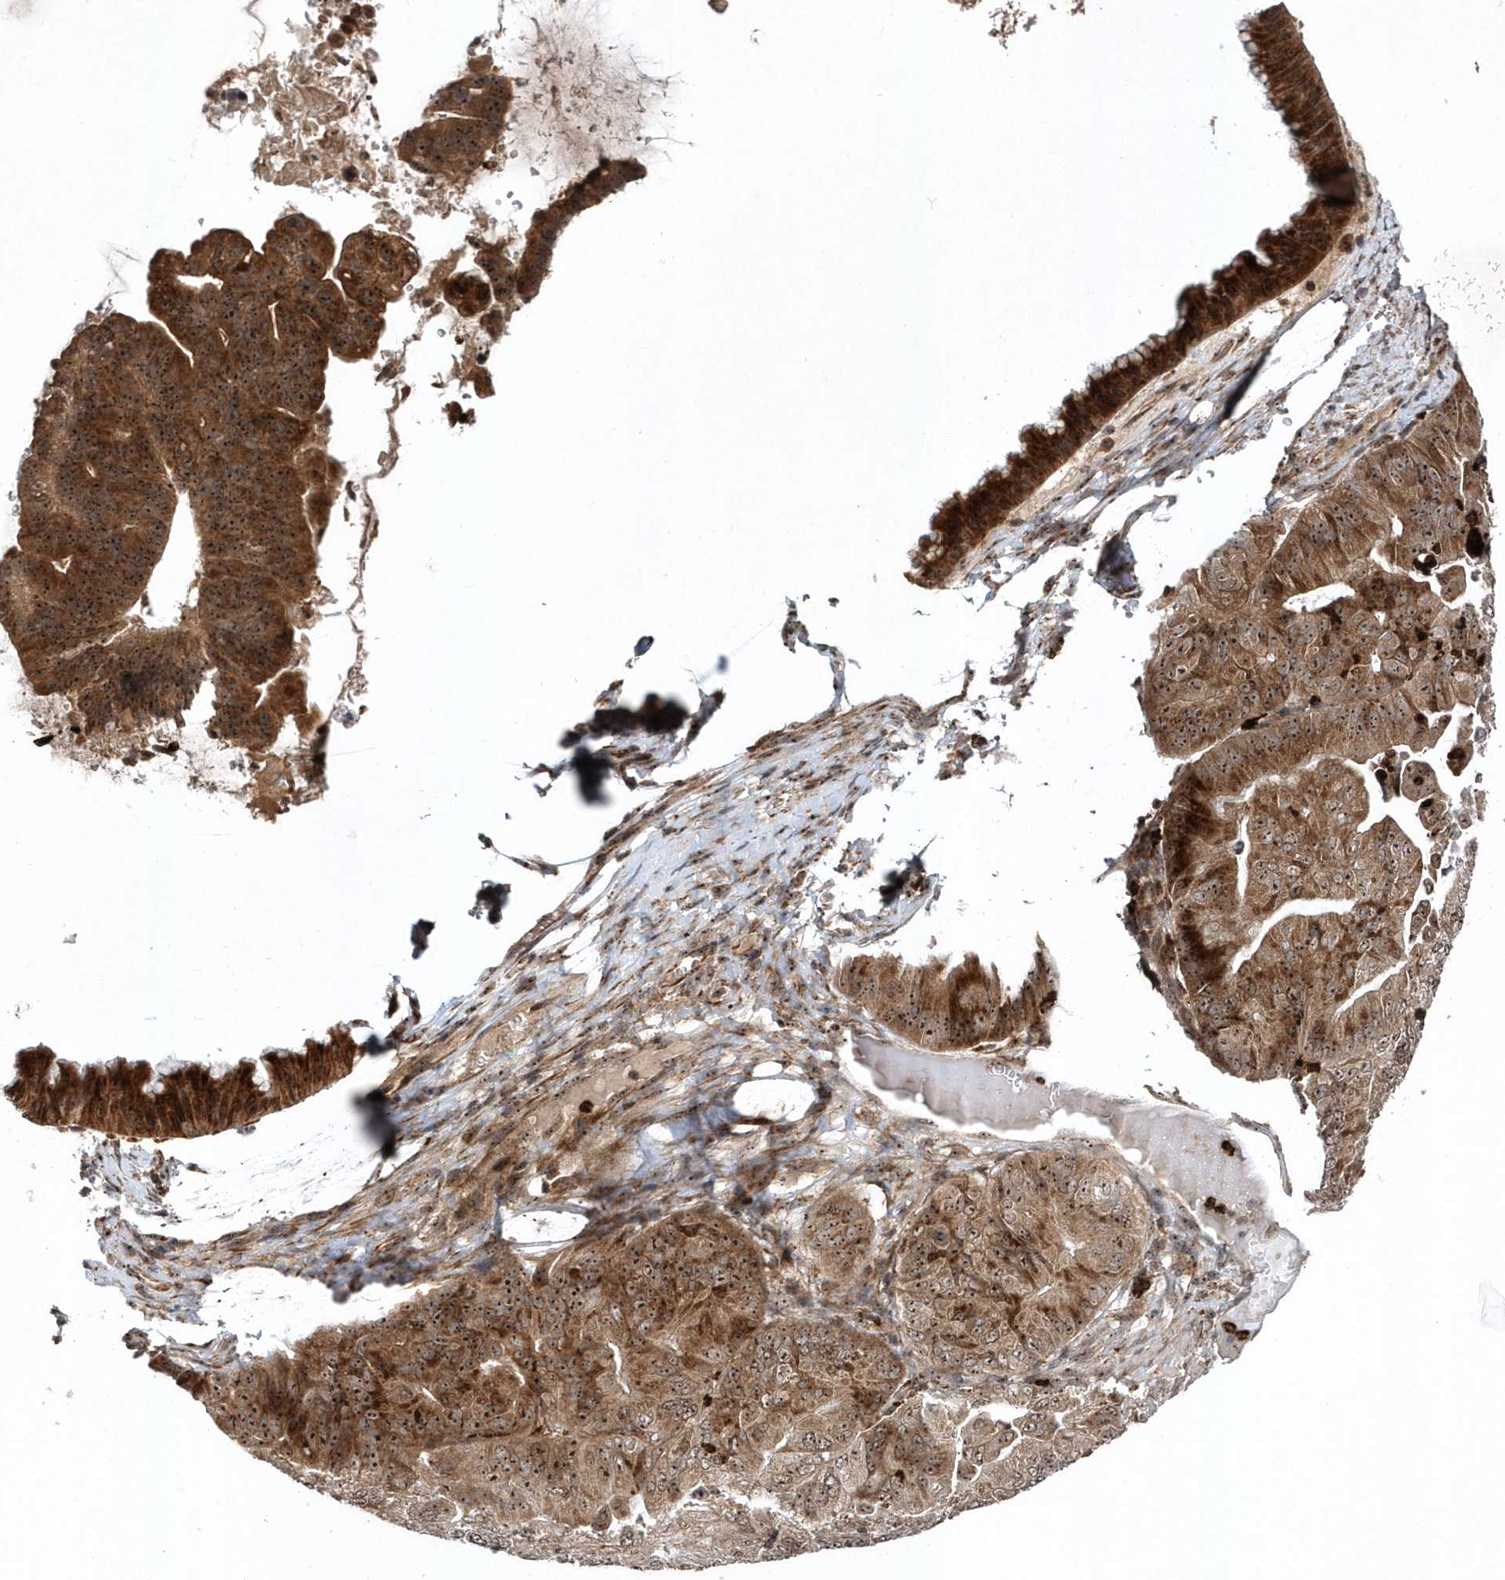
{"staining": {"intensity": "strong", "quantity": "25%-75%", "location": "cytoplasmic/membranous,nuclear"}, "tissue": "ovarian cancer", "cell_type": "Tumor cells", "image_type": "cancer", "snomed": [{"axis": "morphology", "description": "Cystadenocarcinoma, mucinous, NOS"}, {"axis": "topography", "description": "Ovary"}], "caption": "The histopathology image displays immunohistochemical staining of mucinous cystadenocarcinoma (ovarian). There is strong cytoplasmic/membranous and nuclear staining is identified in about 25%-75% of tumor cells. (Stains: DAB in brown, nuclei in blue, Microscopy: brightfield microscopy at high magnification).", "gene": "SOWAHB", "patient": {"sex": "female", "age": 61}}